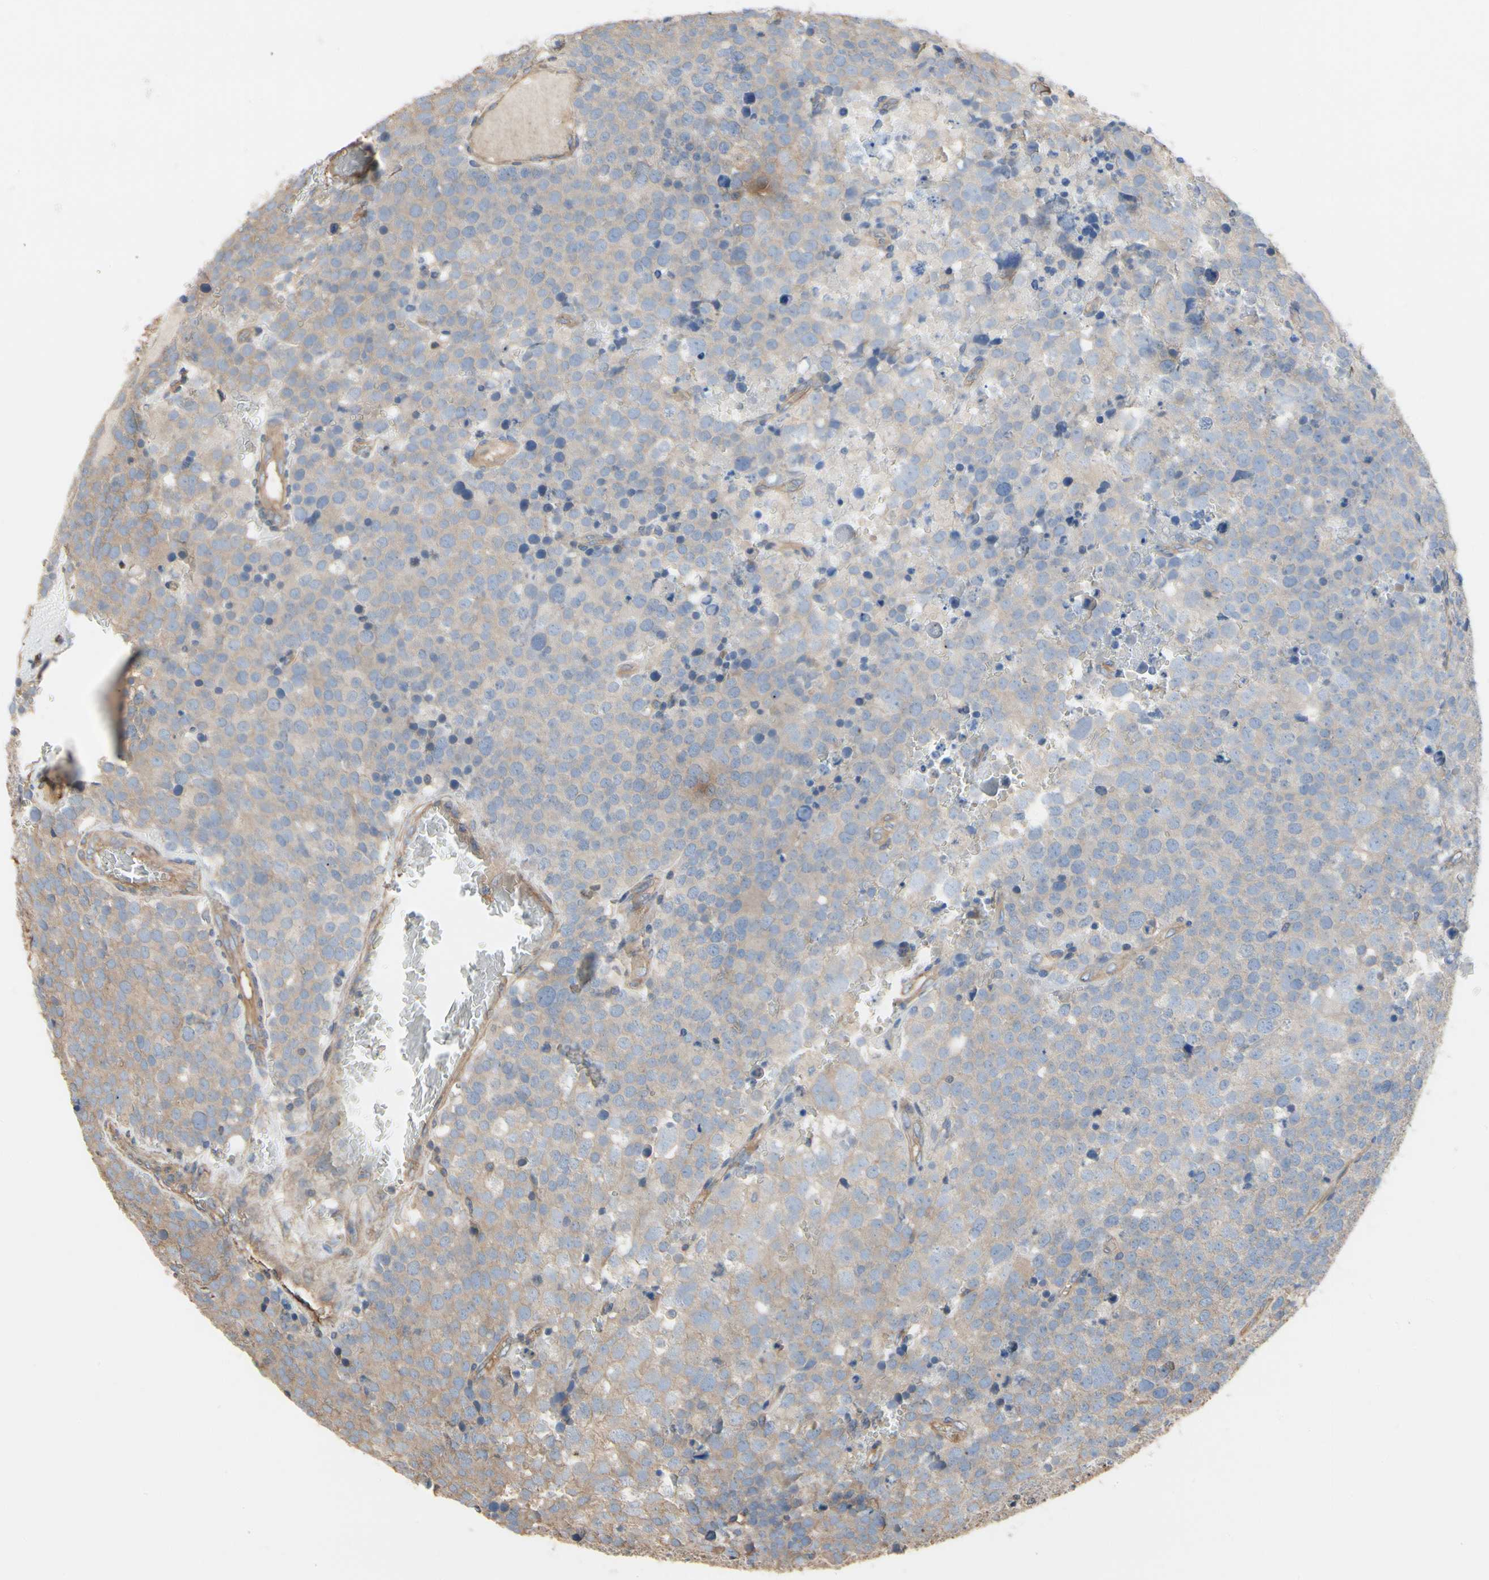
{"staining": {"intensity": "weak", "quantity": ">75%", "location": "cytoplasmic/membranous"}, "tissue": "testis cancer", "cell_type": "Tumor cells", "image_type": "cancer", "snomed": [{"axis": "morphology", "description": "Seminoma, NOS"}, {"axis": "topography", "description": "Testis"}], "caption": "Brown immunohistochemical staining in human testis cancer (seminoma) displays weak cytoplasmic/membranous expression in approximately >75% of tumor cells.", "gene": "PDZK1", "patient": {"sex": "male", "age": 71}}